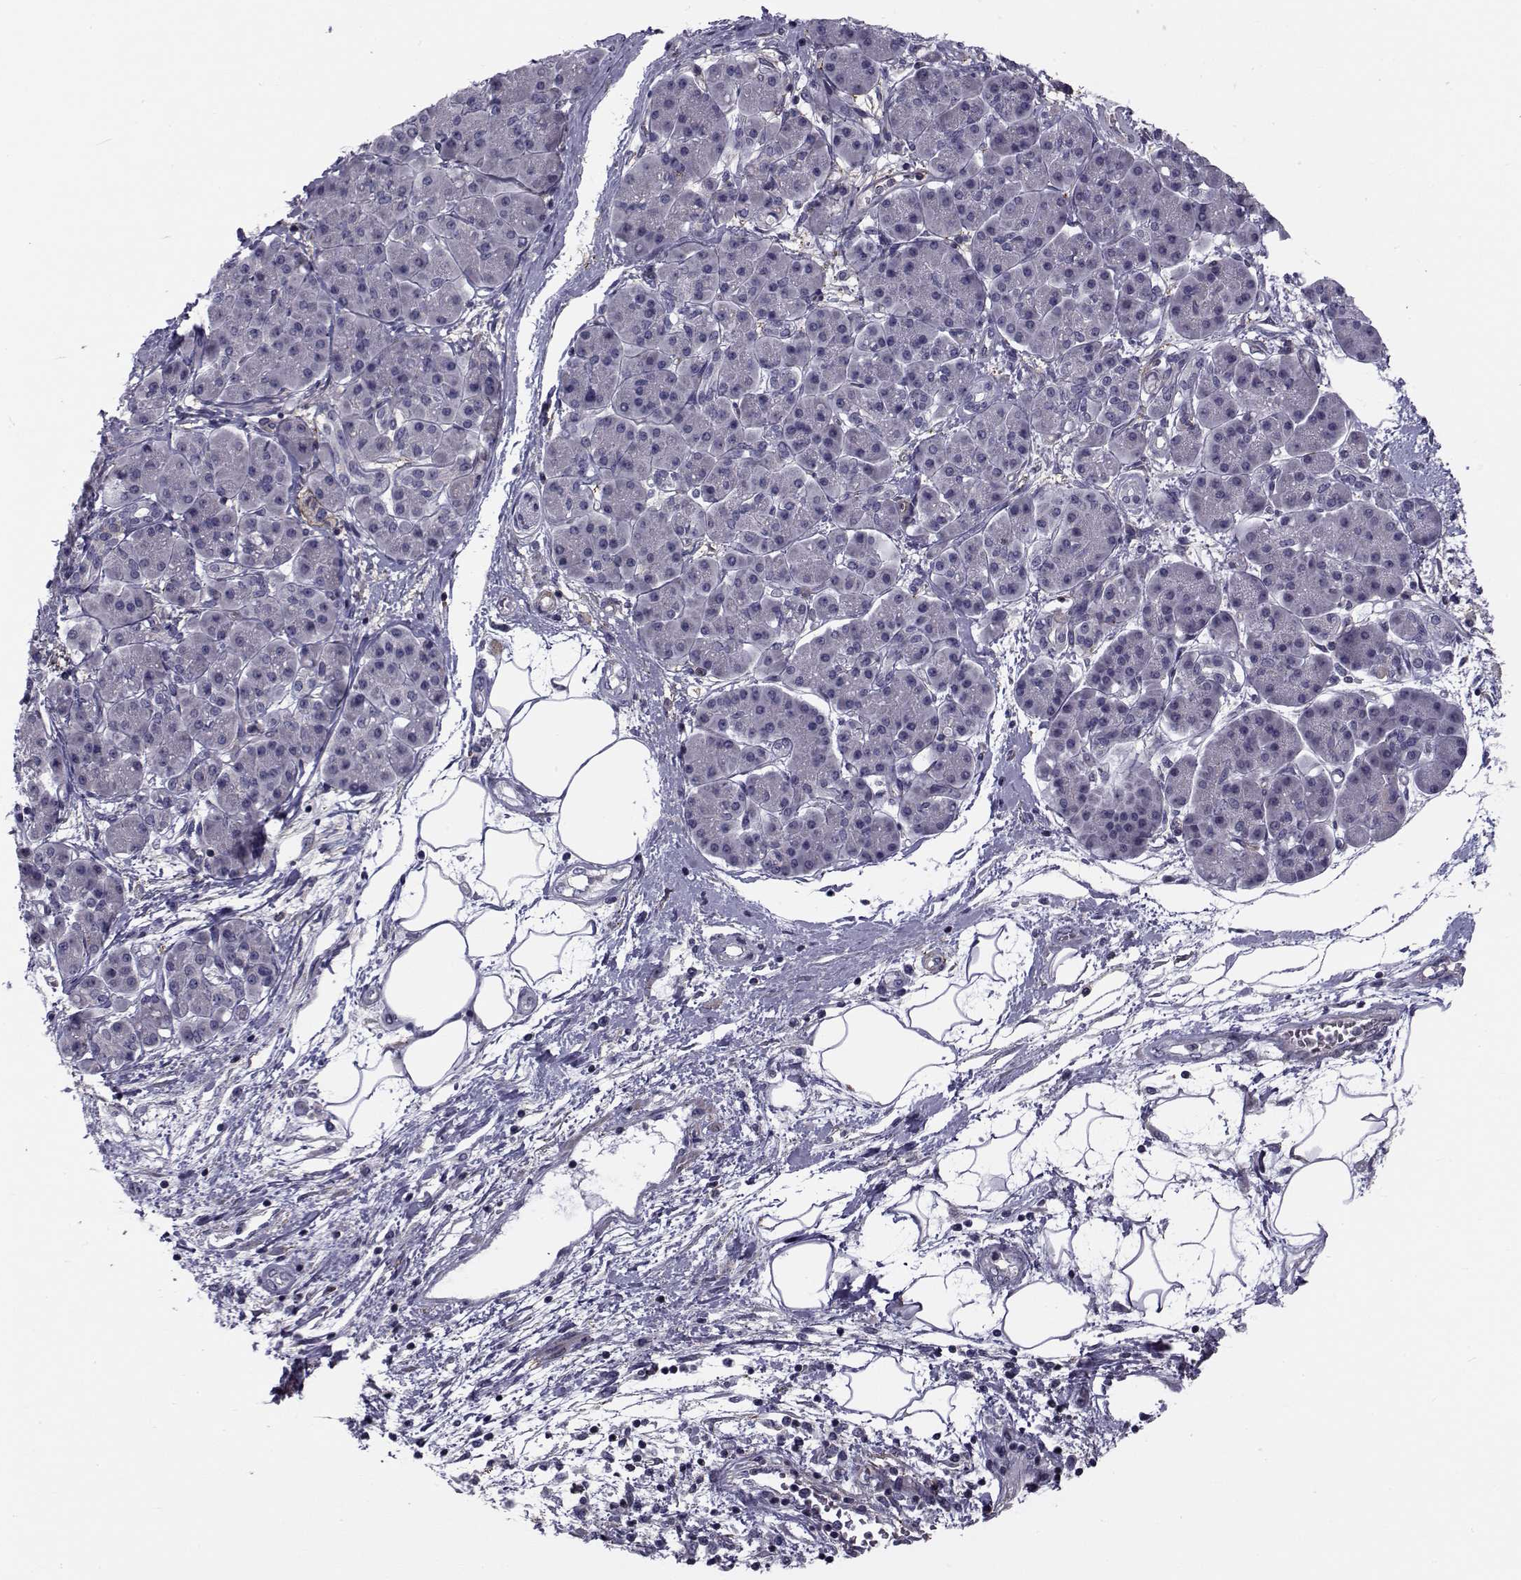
{"staining": {"intensity": "negative", "quantity": "none", "location": "none"}, "tissue": "pancreatic cancer", "cell_type": "Tumor cells", "image_type": "cancer", "snomed": [{"axis": "morphology", "description": "Adenocarcinoma, NOS"}, {"axis": "topography", "description": "Pancreas"}], "caption": "Pancreatic cancer was stained to show a protein in brown. There is no significant staining in tumor cells.", "gene": "LRRC27", "patient": {"sex": "female", "age": 73}}